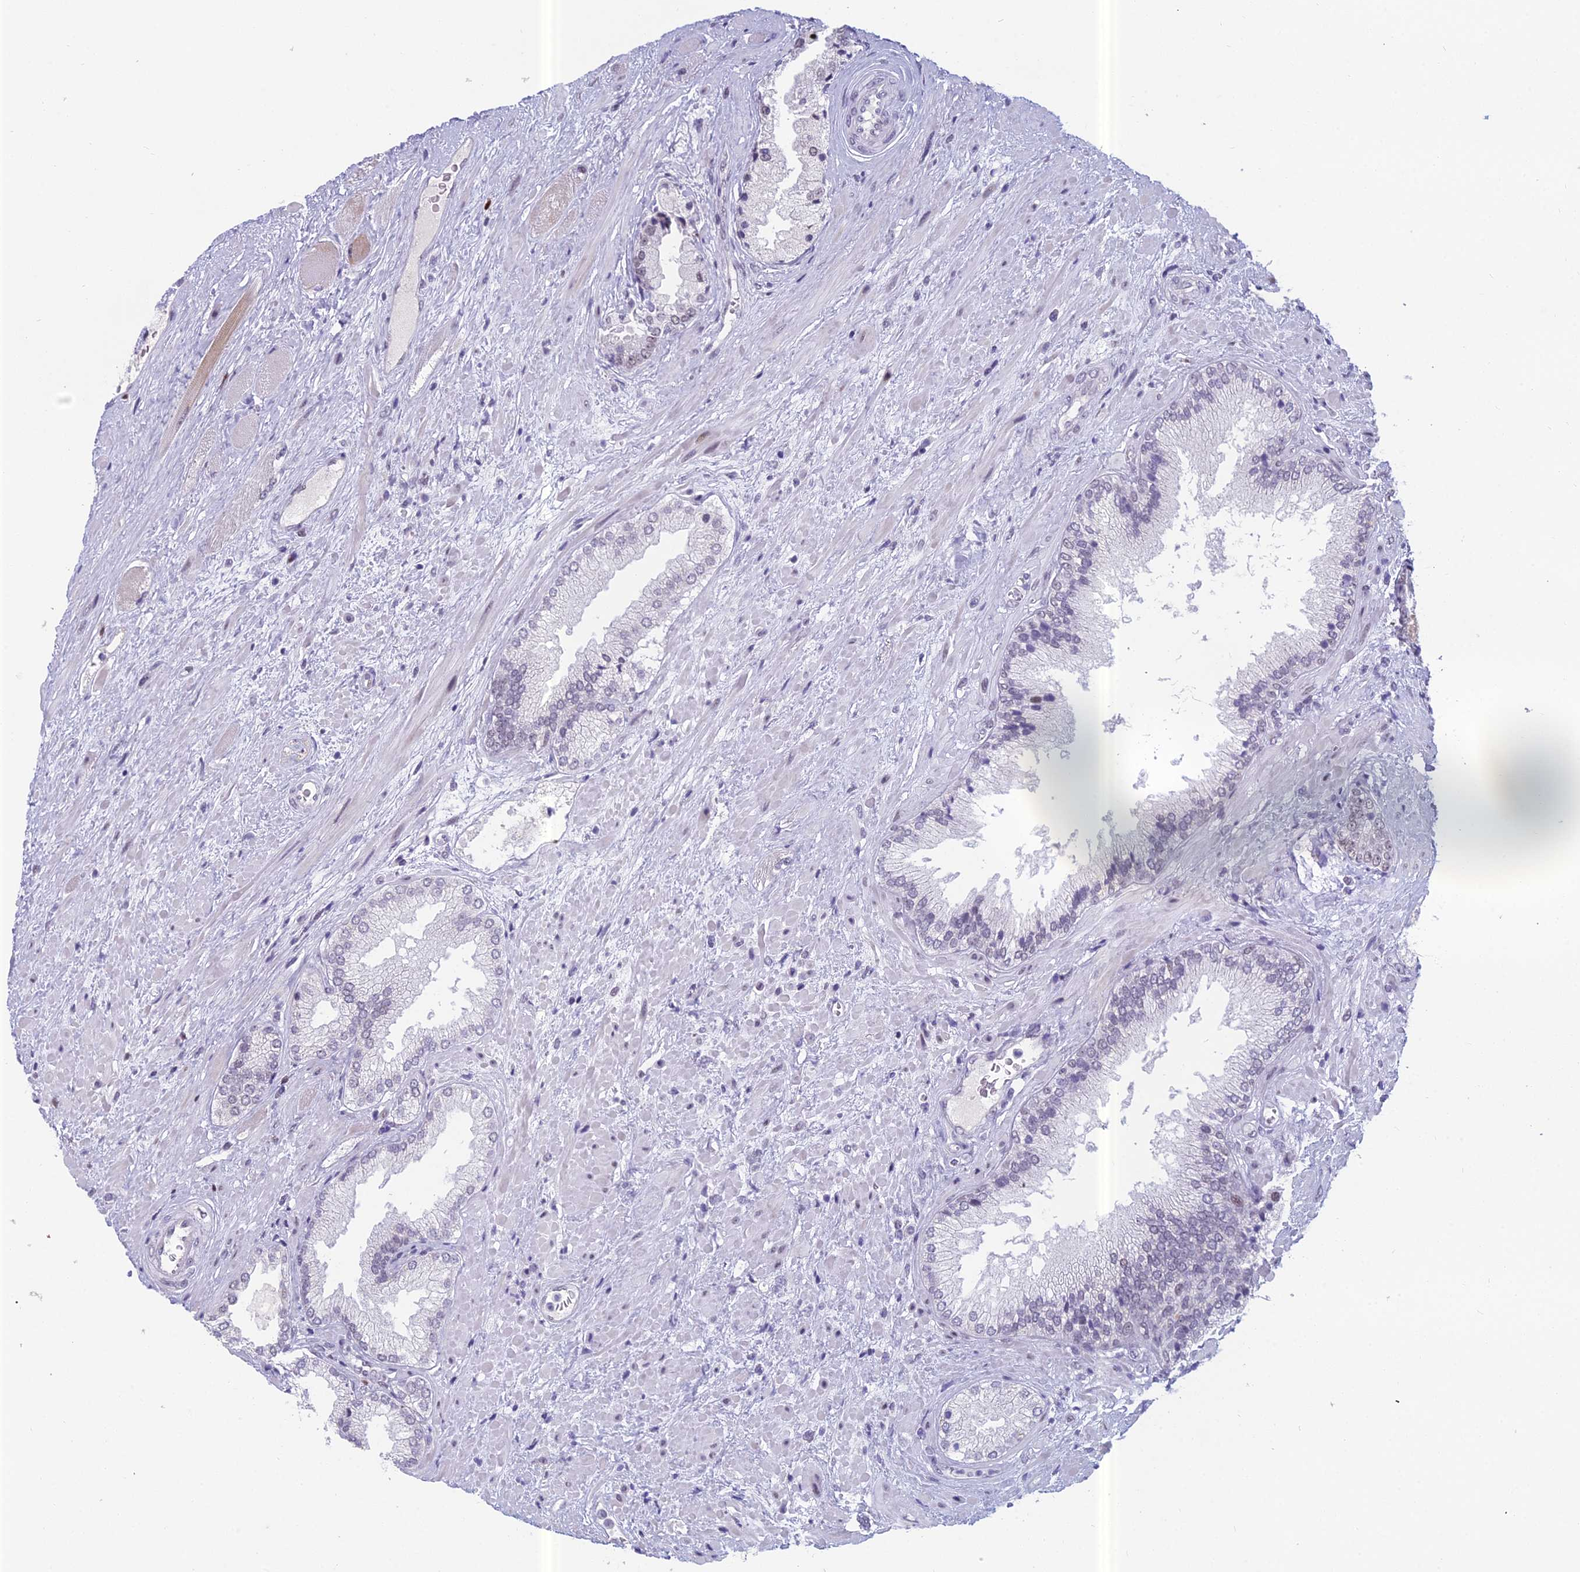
{"staining": {"intensity": "negative", "quantity": "none", "location": "none"}, "tissue": "prostate cancer", "cell_type": "Tumor cells", "image_type": "cancer", "snomed": [{"axis": "morphology", "description": "Adenocarcinoma, High grade"}, {"axis": "topography", "description": "Prostate"}], "caption": "Immunohistochemistry of human prostate adenocarcinoma (high-grade) demonstrates no expression in tumor cells.", "gene": "RGS17", "patient": {"sex": "male", "age": 71}}